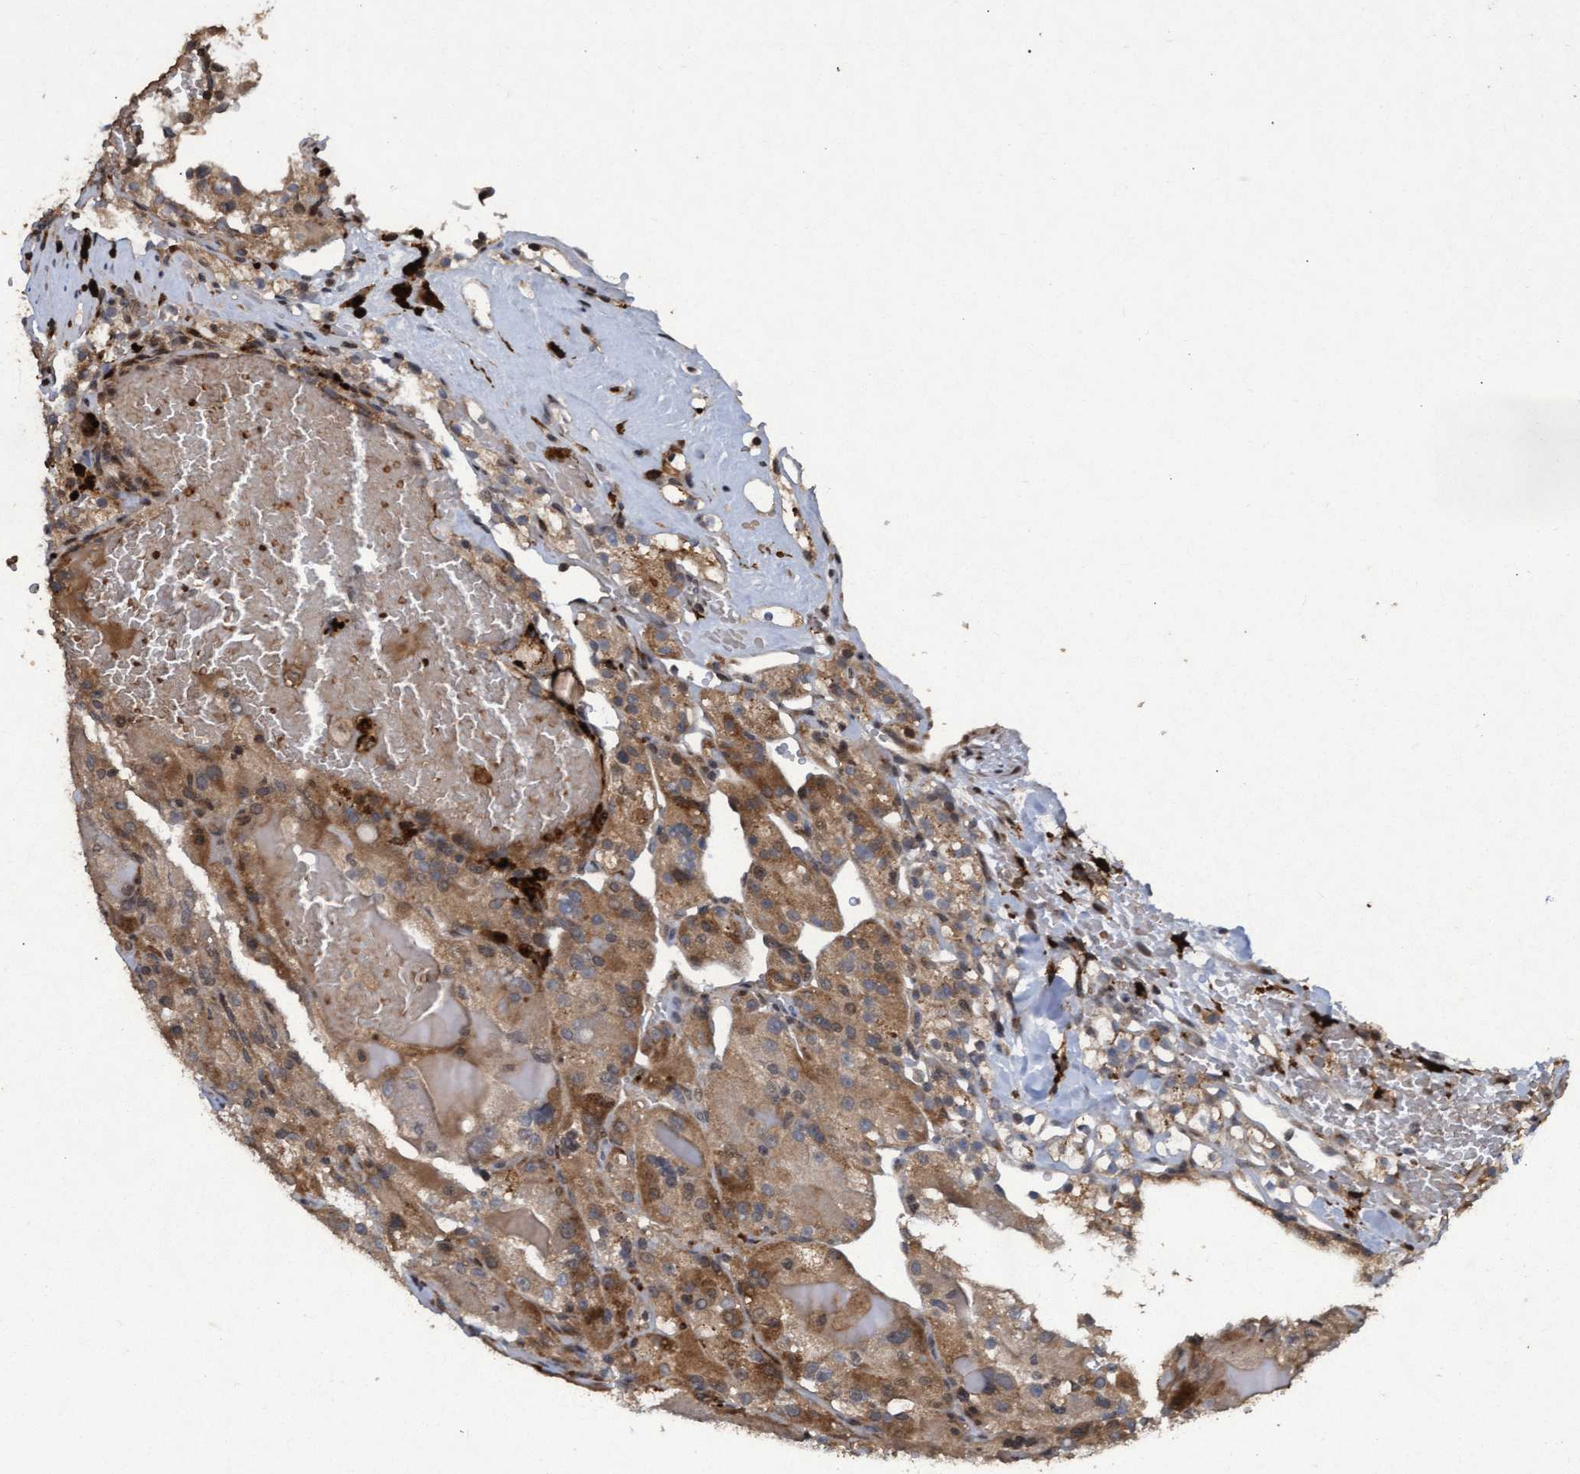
{"staining": {"intensity": "moderate", "quantity": ">75%", "location": "cytoplasmic/membranous"}, "tissue": "renal cancer", "cell_type": "Tumor cells", "image_type": "cancer", "snomed": [{"axis": "morphology", "description": "Normal tissue, NOS"}, {"axis": "morphology", "description": "Adenocarcinoma, NOS"}, {"axis": "topography", "description": "Kidney"}], "caption": "Moderate cytoplasmic/membranous protein expression is present in about >75% of tumor cells in renal adenocarcinoma.", "gene": "KCNC2", "patient": {"sex": "male", "age": 61}}